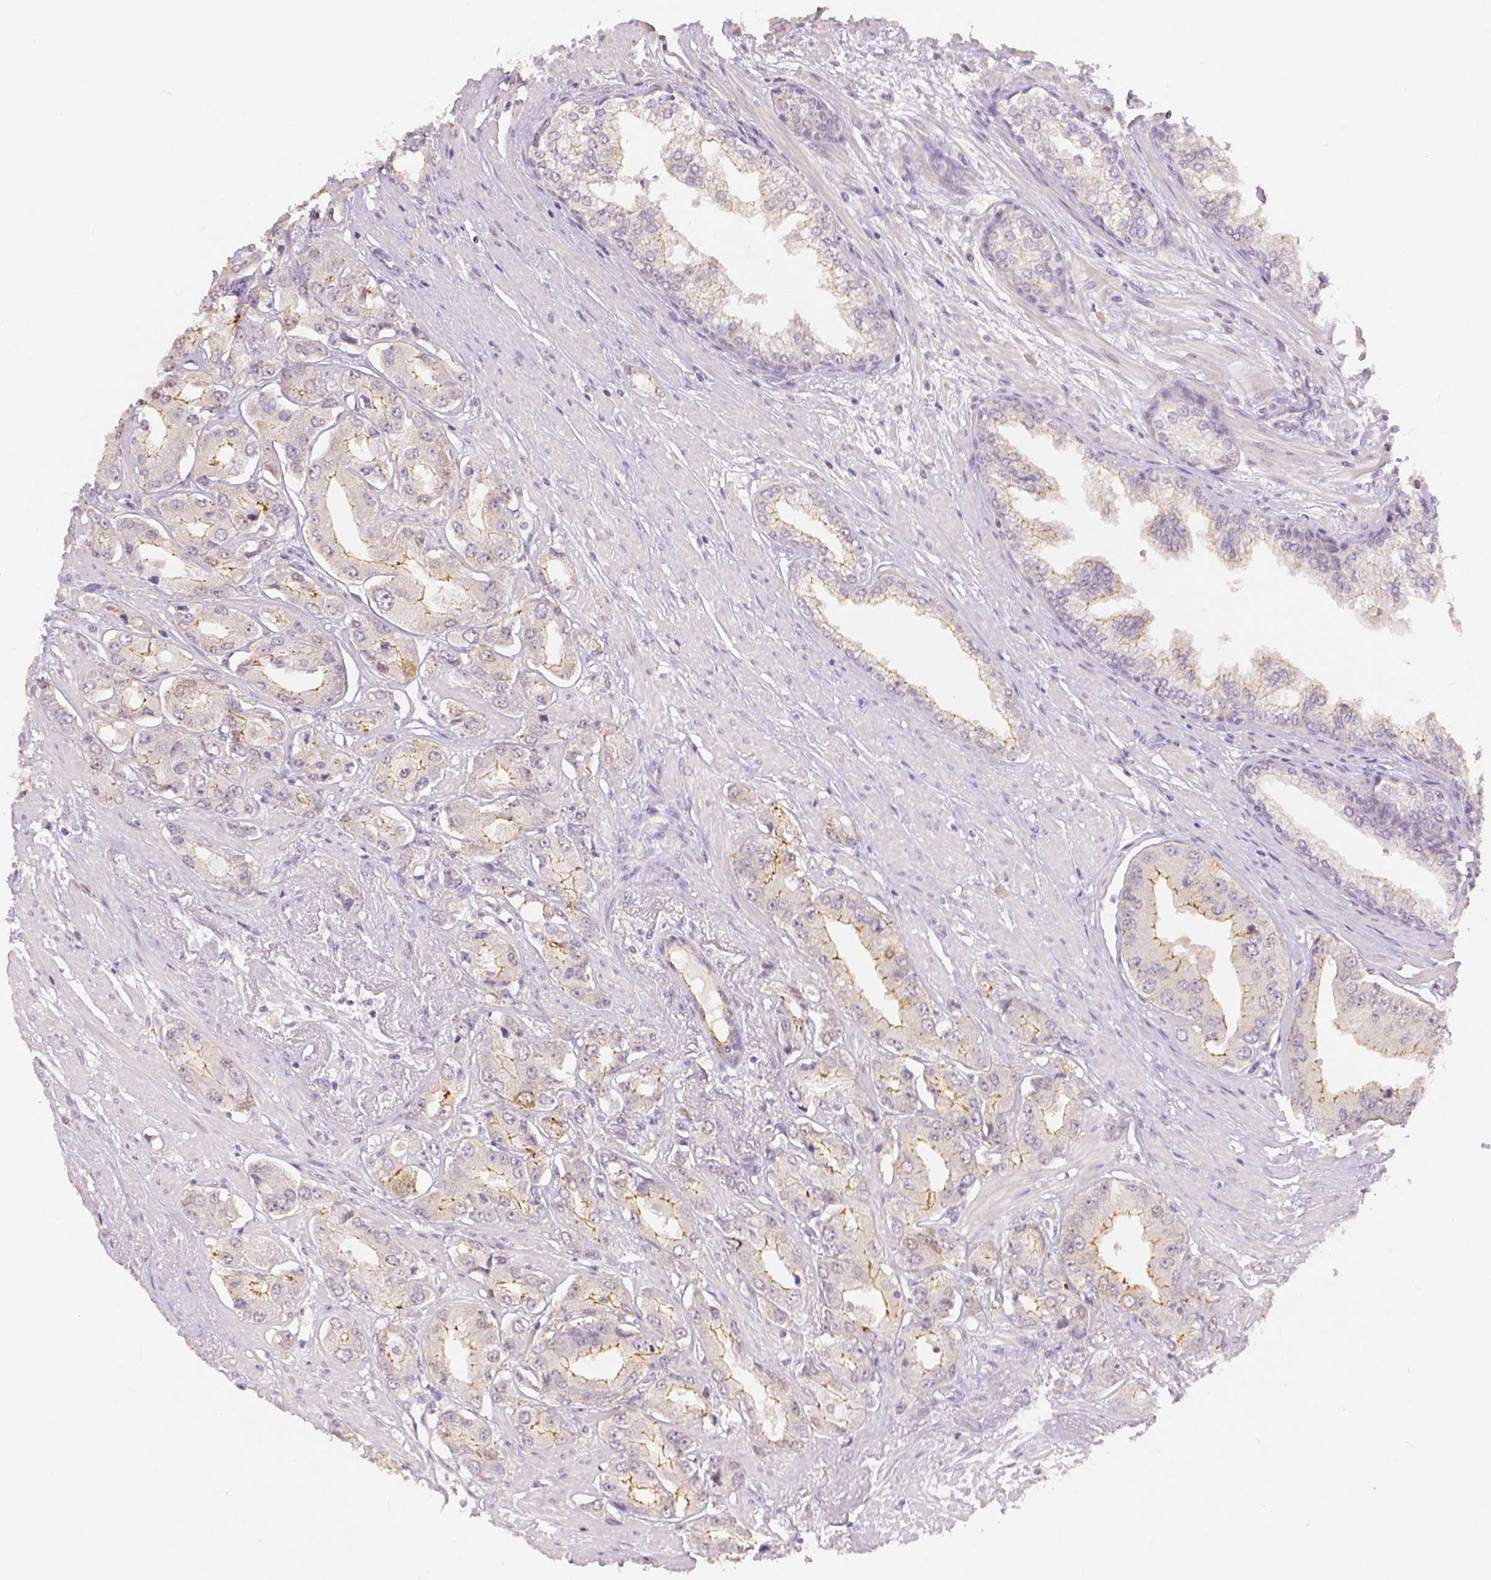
{"staining": {"intensity": "moderate", "quantity": "<25%", "location": "cytoplasmic/membranous"}, "tissue": "prostate cancer", "cell_type": "Tumor cells", "image_type": "cancer", "snomed": [{"axis": "morphology", "description": "Adenocarcinoma, Low grade"}, {"axis": "topography", "description": "Prostate"}], "caption": "Moderate cytoplasmic/membranous positivity is identified in about <25% of tumor cells in prostate cancer. The staining was performed using DAB, with brown indicating positive protein expression. Nuclei are stained blue with hematoxylin.", "gene": "OCLN", "patient": {"sex": "male", "age": 60}}